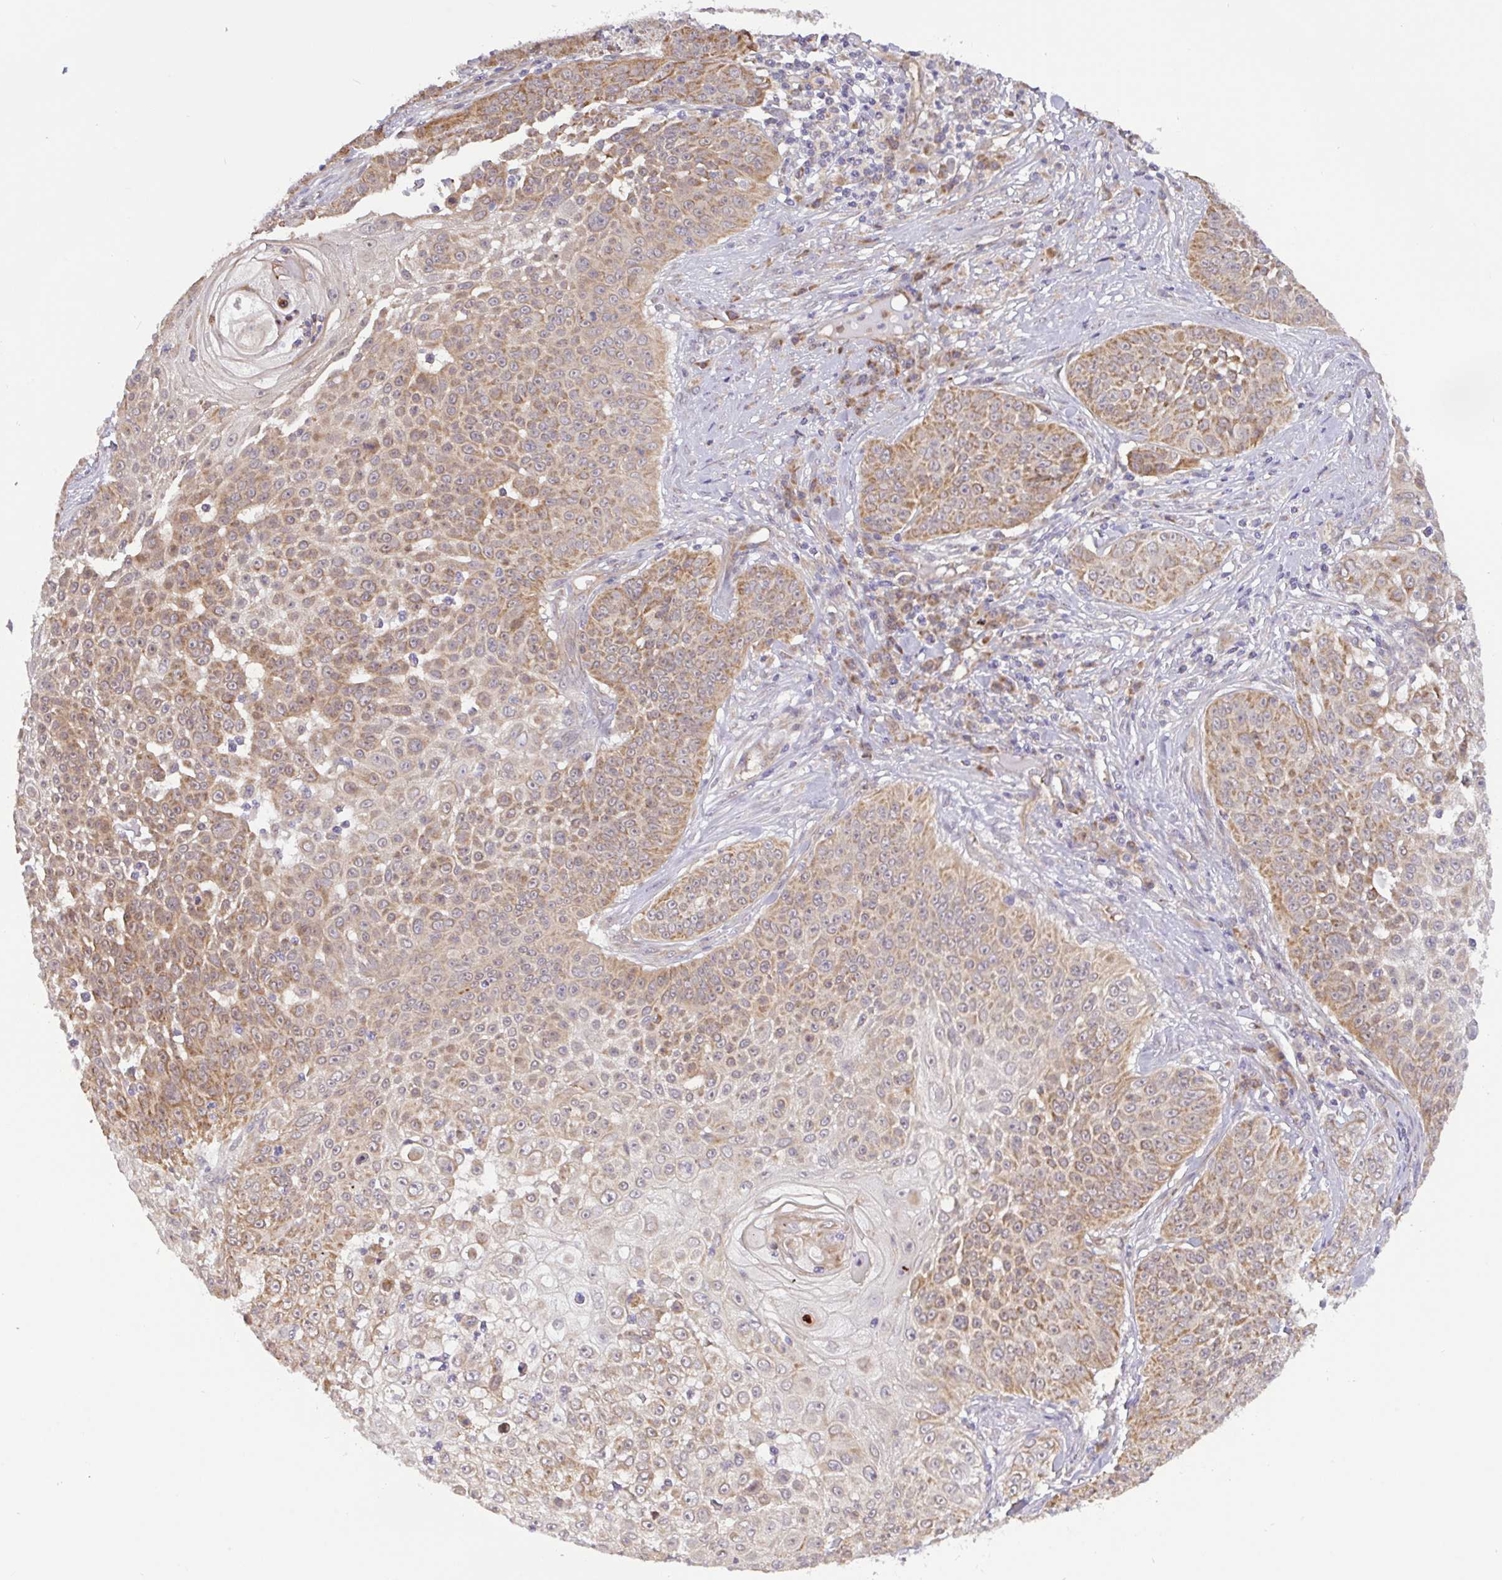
{"staining": {"intensity": "weak", "quantity": ">75%", "location": "cytoplasmic/membranous"}, "tissue": "skin cancer", "cell_type": "Tumor cells", "image_type": "cancer", "snomed": [{"axis": "morphology", "description": "Squamous cell carcinoma, NOS"}, {"axis": "topography", "description": "Skin"}], "caption": "Skin cancer stained with immunohistochemistry displays weak cytoplasmic/membranous positivity in about >75% of tumor cells.", "gene": "DLEU7", "patient": {"sex": "male", "age": 24}}